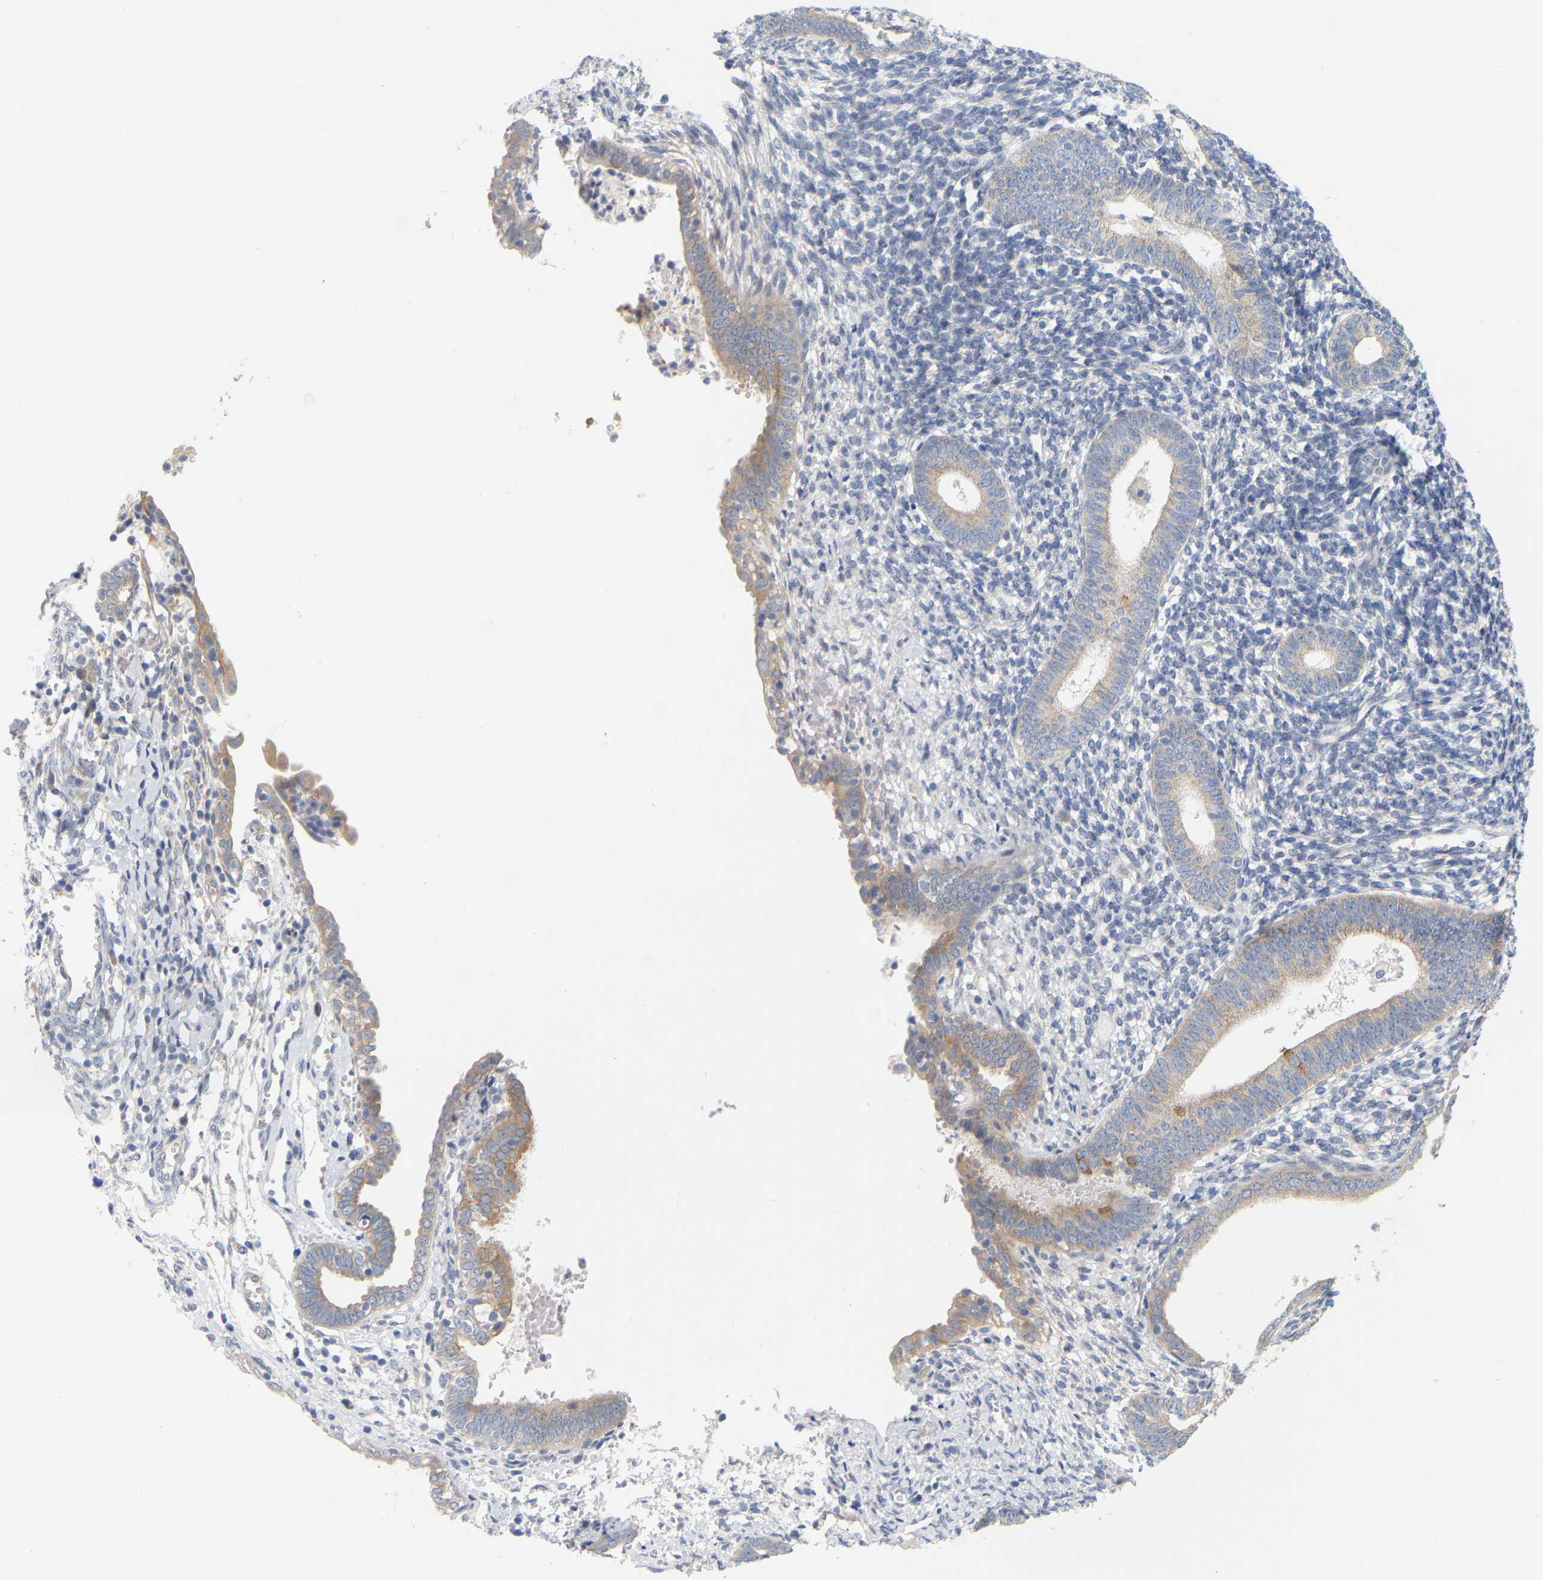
{"staining": {"intensity": "negative", "quantity": "none", "location": "none"}, "tissue": "endometrium", "cell_type": "Cells in endometrial stroma", "image_type": "normal", "snomed": [{"axis": "morphology", "description": "Normal tissue, NOS"}, {"axis": "morphology", "description": "Adenocarcinoma, NOS"}, {"axis": "topography", "description": "Endometrium"}], "caption": "Immunohistochemistry micrograph of normal human endometrium stained for a protein (brown), which reveals no expression in cells in endometrial stroma. The staining is performed using DAB (3,3'-diaminobenzidine) brown chromogen with nuclei counter-stained in using hematoxylin.", "gene": "MINDY4", "patient": {"sex": "female", "age": 57}}